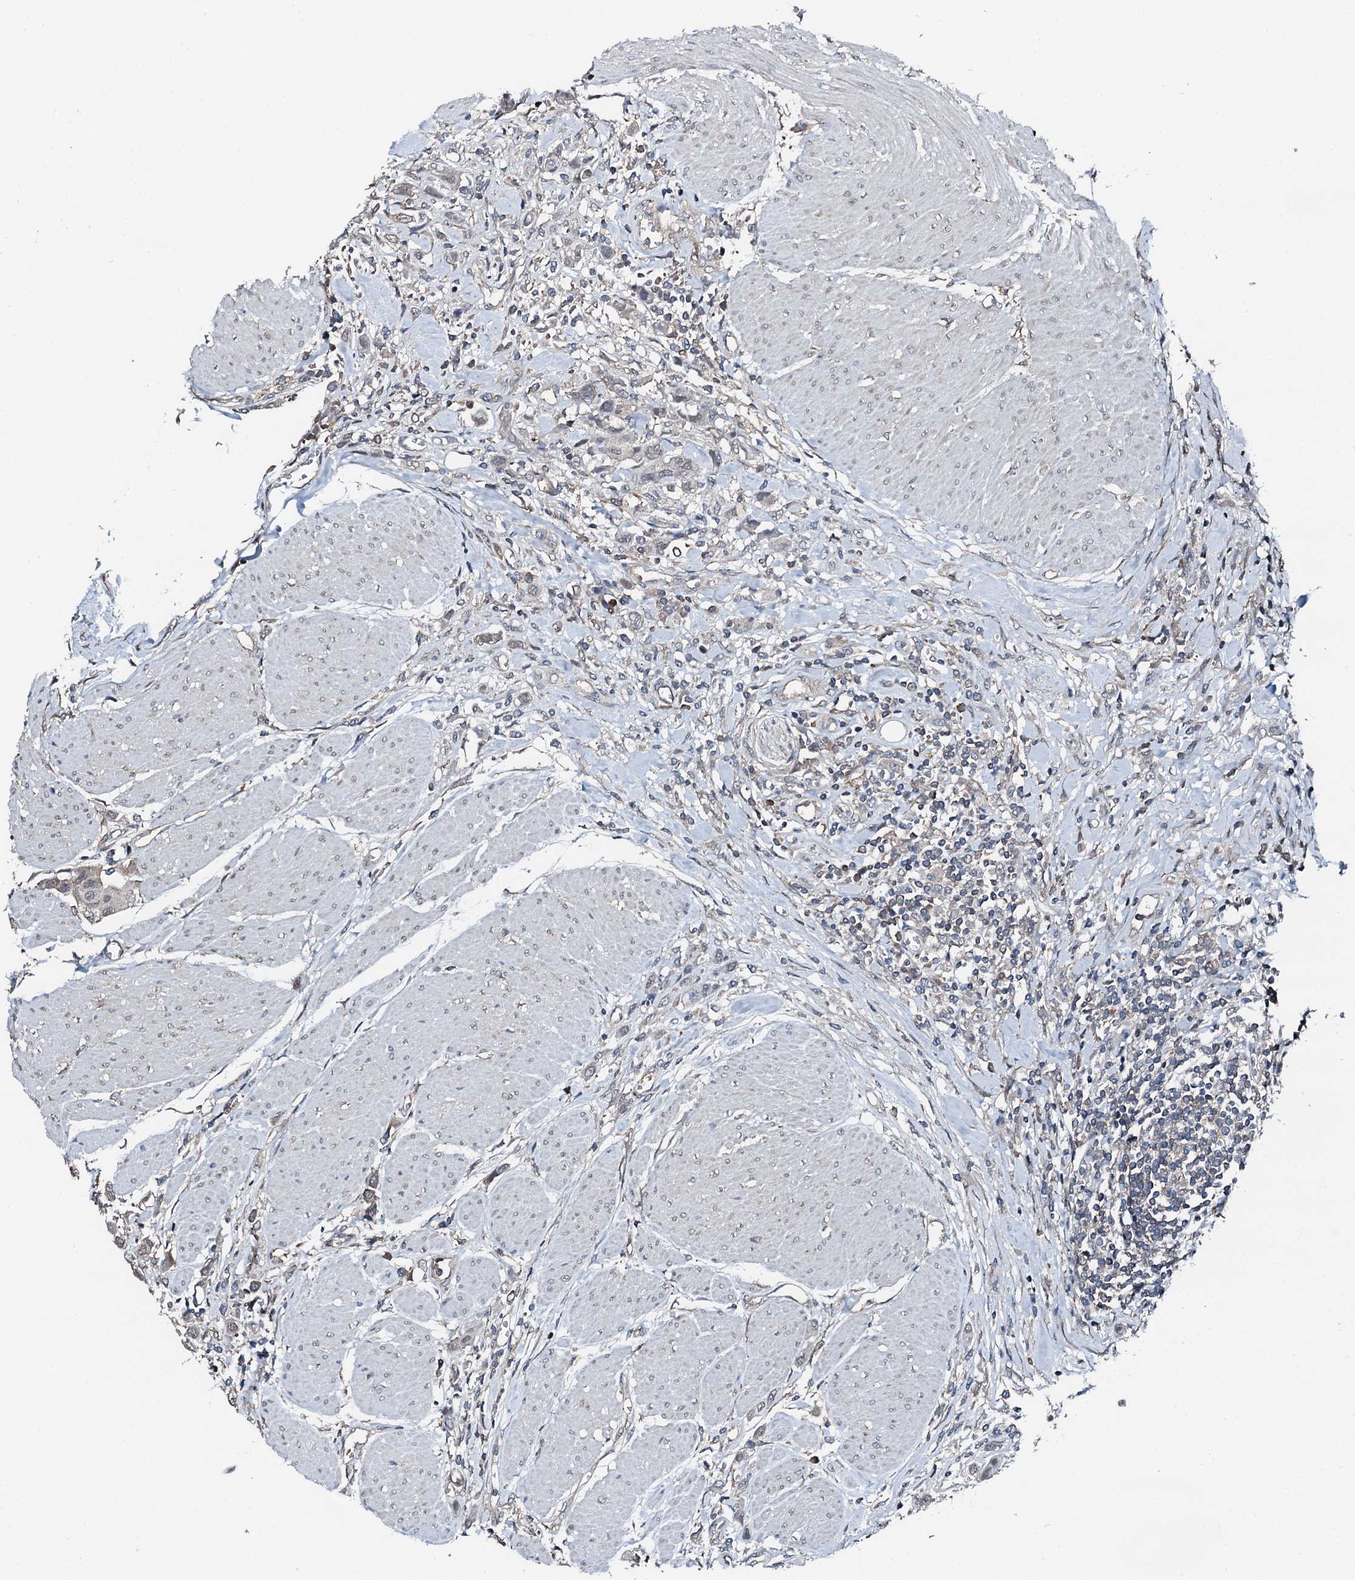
{"staining": {"intensity": "negative", "quantity": "none", "location": "none"}, "tissue": "urothelial cancer", "cell_type": "Tumor cells", "image_type": "cancer", "snomed": [{"axis": "morphology", "description": "Urothelial carcinoma, High grade"}, {"axis": "topography", "description": "Urinary bladder"}], "caption": "A histopathology image of urothelial carcinoma (high-grade) stained for a protein reveals no brown staining in tumor cells.", "gene": "FLYWCH1", "patient": {"sex": "male", "age": 50}}